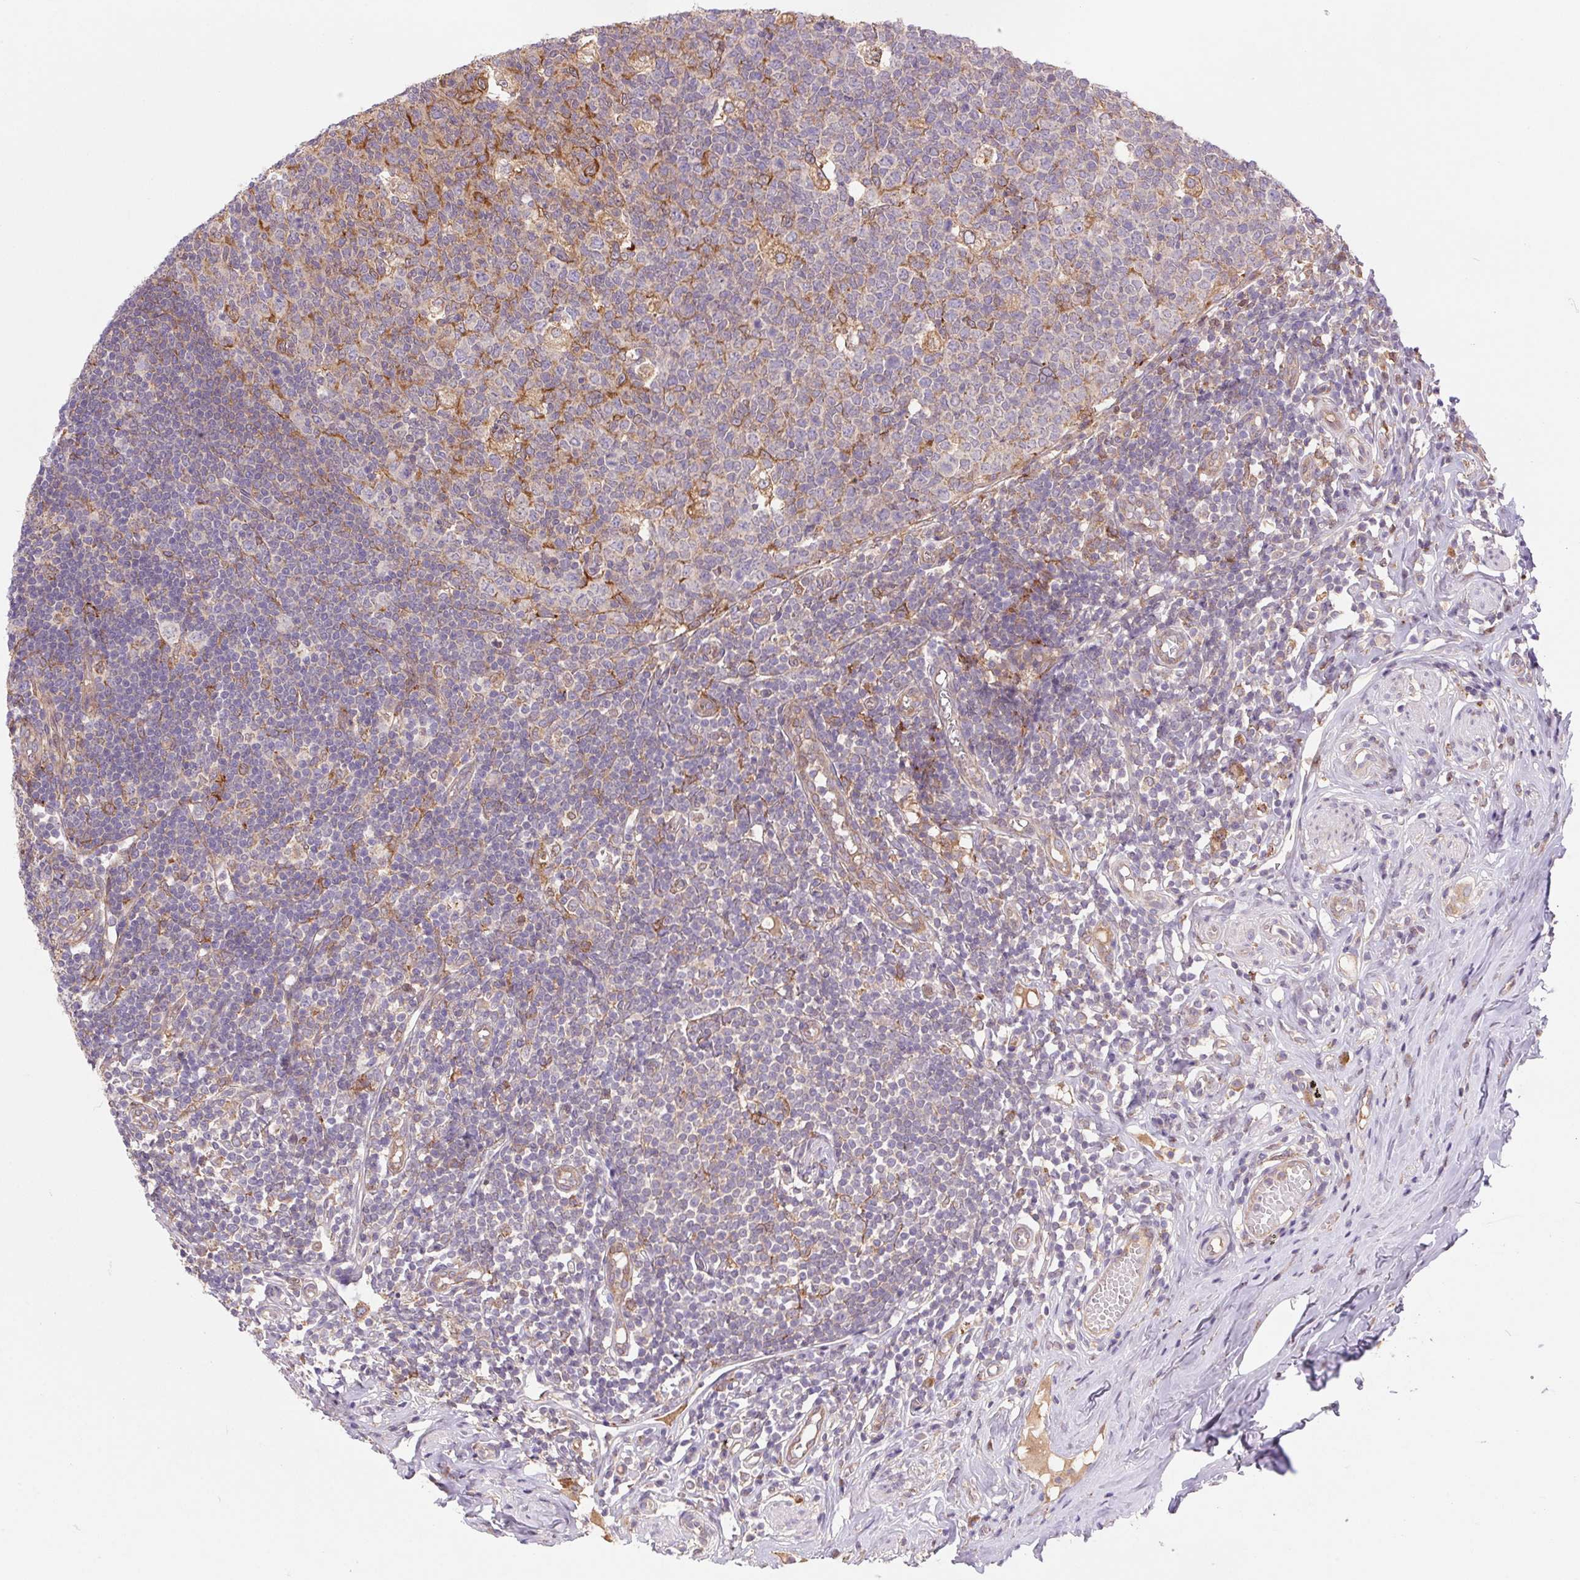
{"staining": {"intensity": "moderate", "quantity": ">75%", "location": "cytoplasmic/membranous"}, "tissue": "appendix", "cell_type": "Glandular cells", "image_type": "normal", "snomed": [{"axis": "morphology", "description": "Normal tissue, NOS"}, {"axis": "topography", "description": "Appendix"}], "caption": "Moderate cytoplasmic/membranous expression for a protein is identified in about >75% of glandular cells of benign appendix using IHC.", "gene": "KLHL20", "patient": {"sex": "male", "age": 18}}